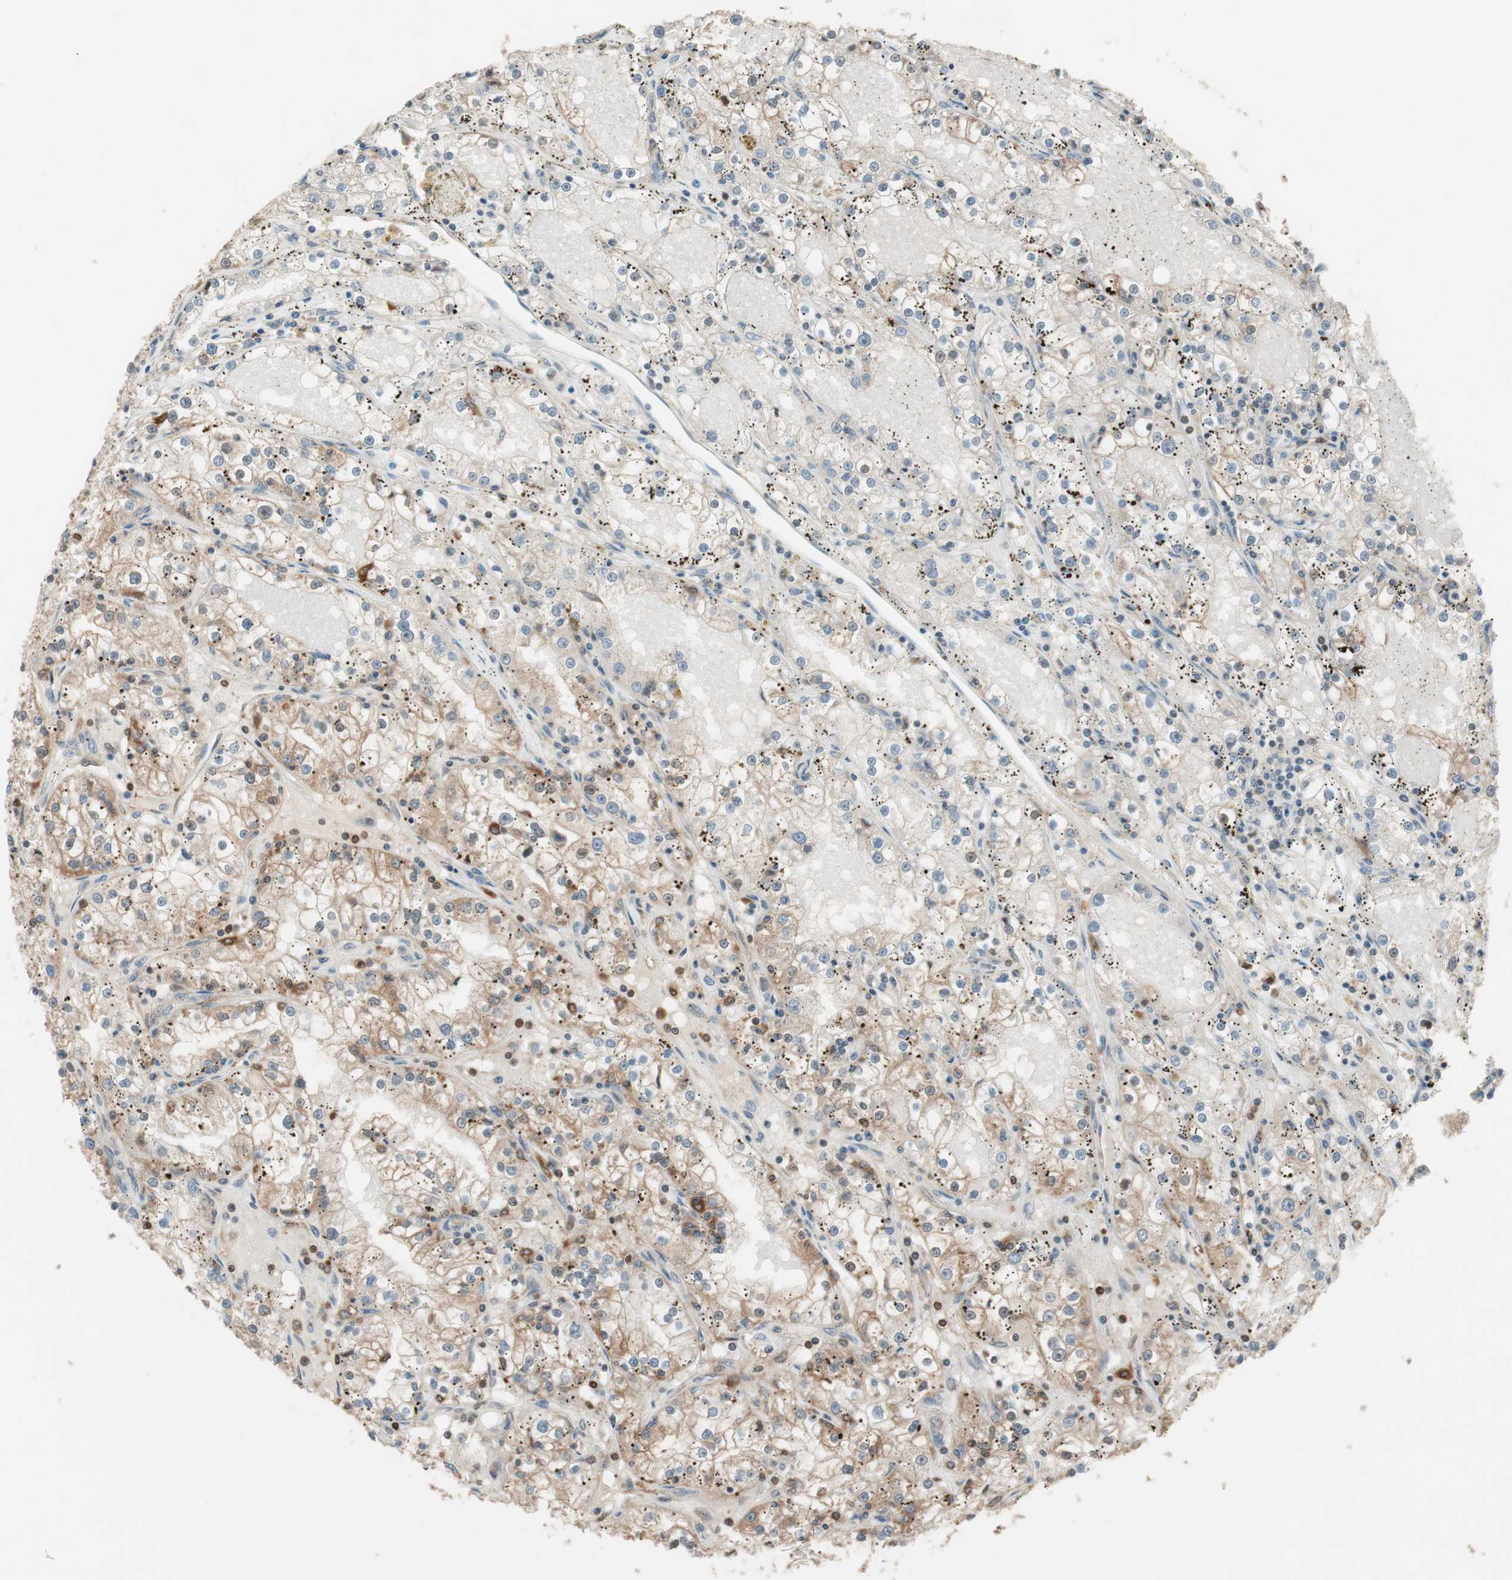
{"staining": {"intensity": "moderate", "quantity": "25%-75%", "location": "cytoplasmic/membranous"}, "tissue": "renal cancer", "cell_type": "Tumor cells", "image_type": "cancer", "snomed": [{"axis": "morphology", "description": "Adenocarcinoma, NOS"}, {"axis": "topography", "description": "Kidney"}], "caption": "DAB (3,3'-diaminobenzidine) immunohistochemical staining of adenocarcinoma (renal) reveals moderate cytoplasmic/membranous protein staining in approximately 25%-75% of tumor cells.", "gene": "BIN1", "patient": {"sex": "male", "age": 56}}